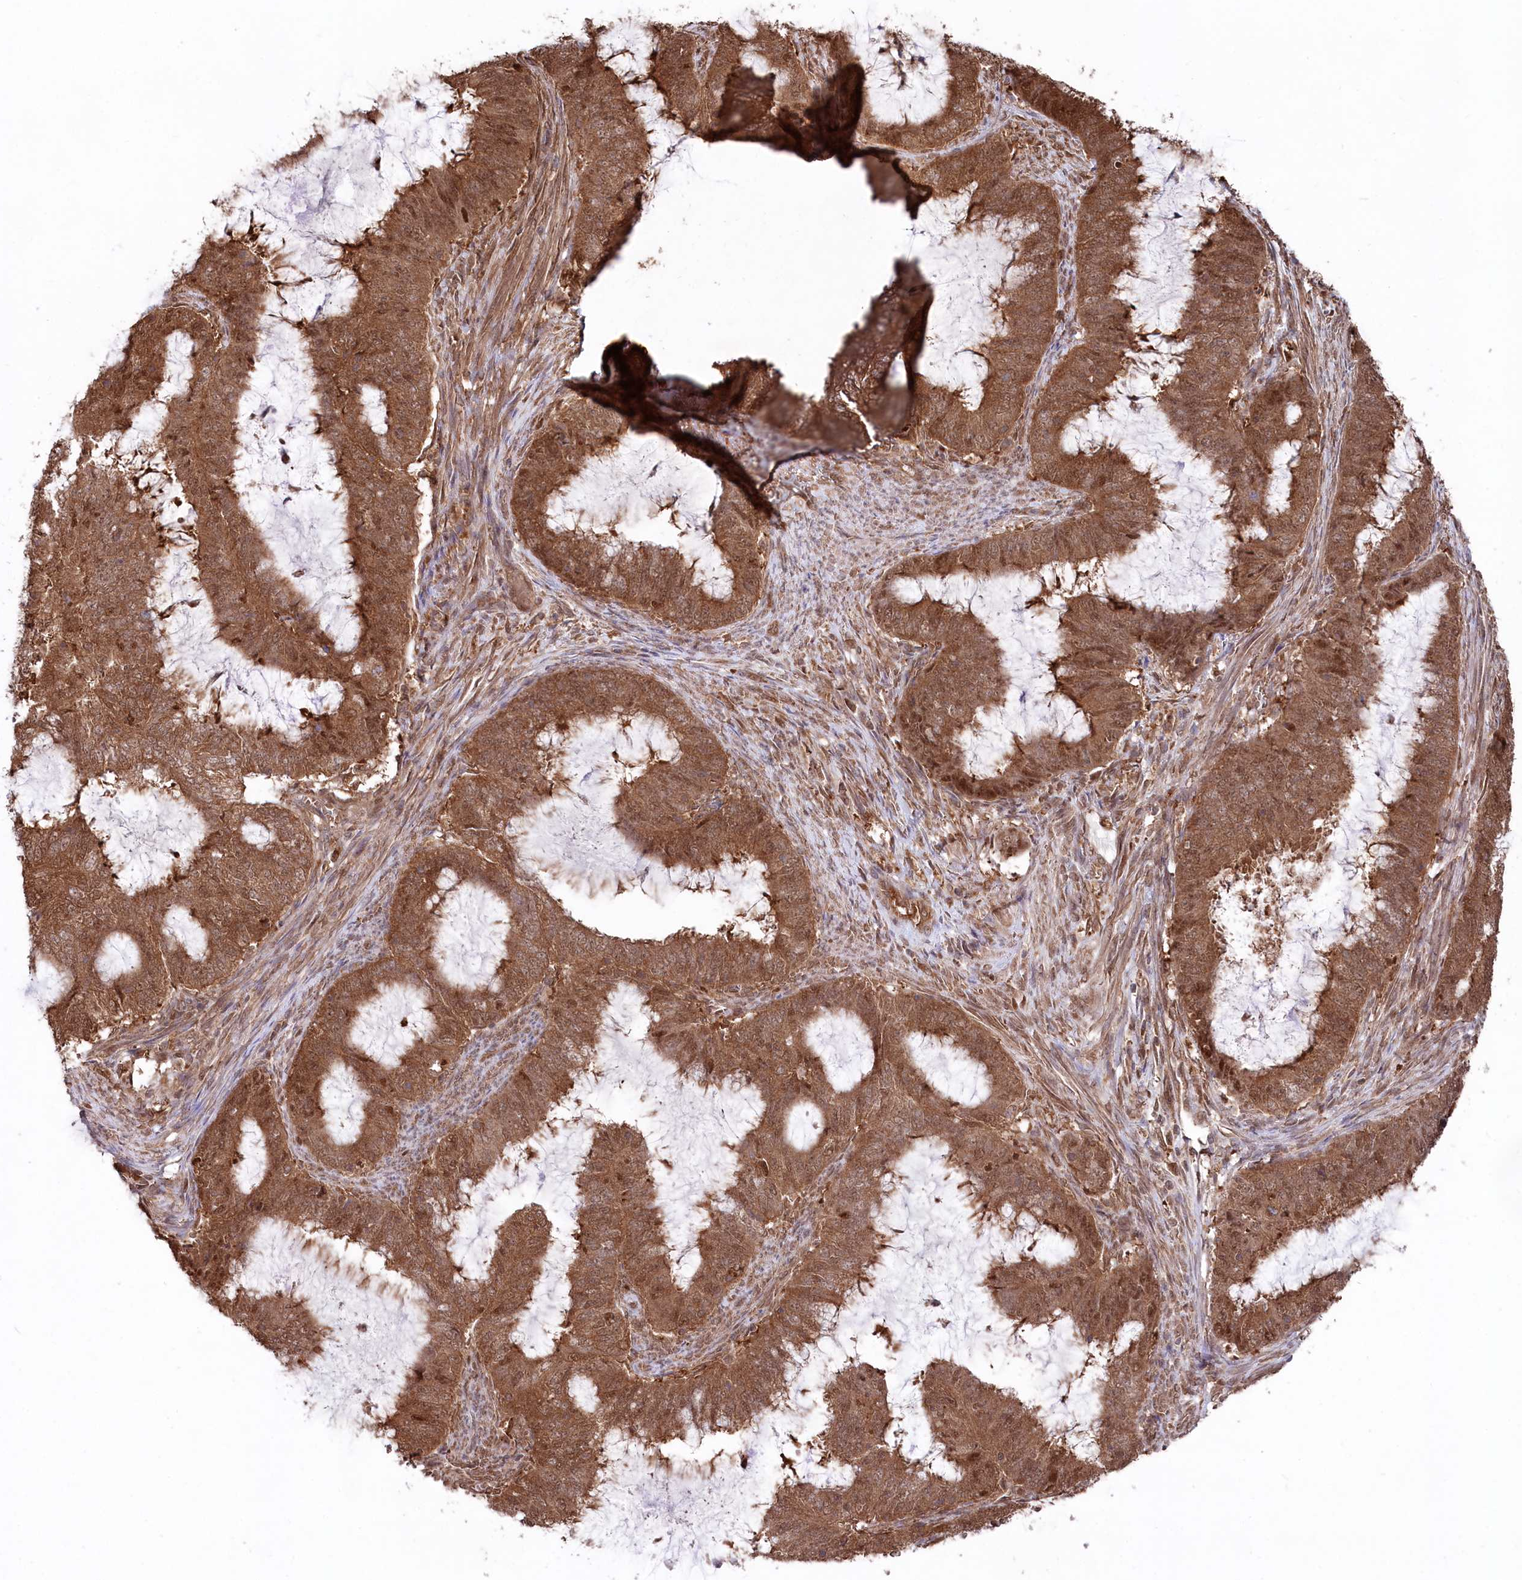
{"staining": {"intensity": "strong", "quantity": ">75%", "location": "cytoplasmic/membranous,nuclear"}, "tissue": "endometrial cancer", "cell_type": "Tumor cells", "image_type": "cancer", "snomed": [{"axis": "morphology", "description": "Adenocarcinoma, NOS"}, {"axis": "topography", "description": "Endometrium"}], "caption": "An immunohistochemistry micrograph of neoplastic tissue is shown. Protein staining in brown shows strong cytoplasmic/membranous and nuclear positivity in endometrial adenocarcinoma within tumor cells.", "gene": "PSMA1", "patient": {"sex": "female", "age": 51}}